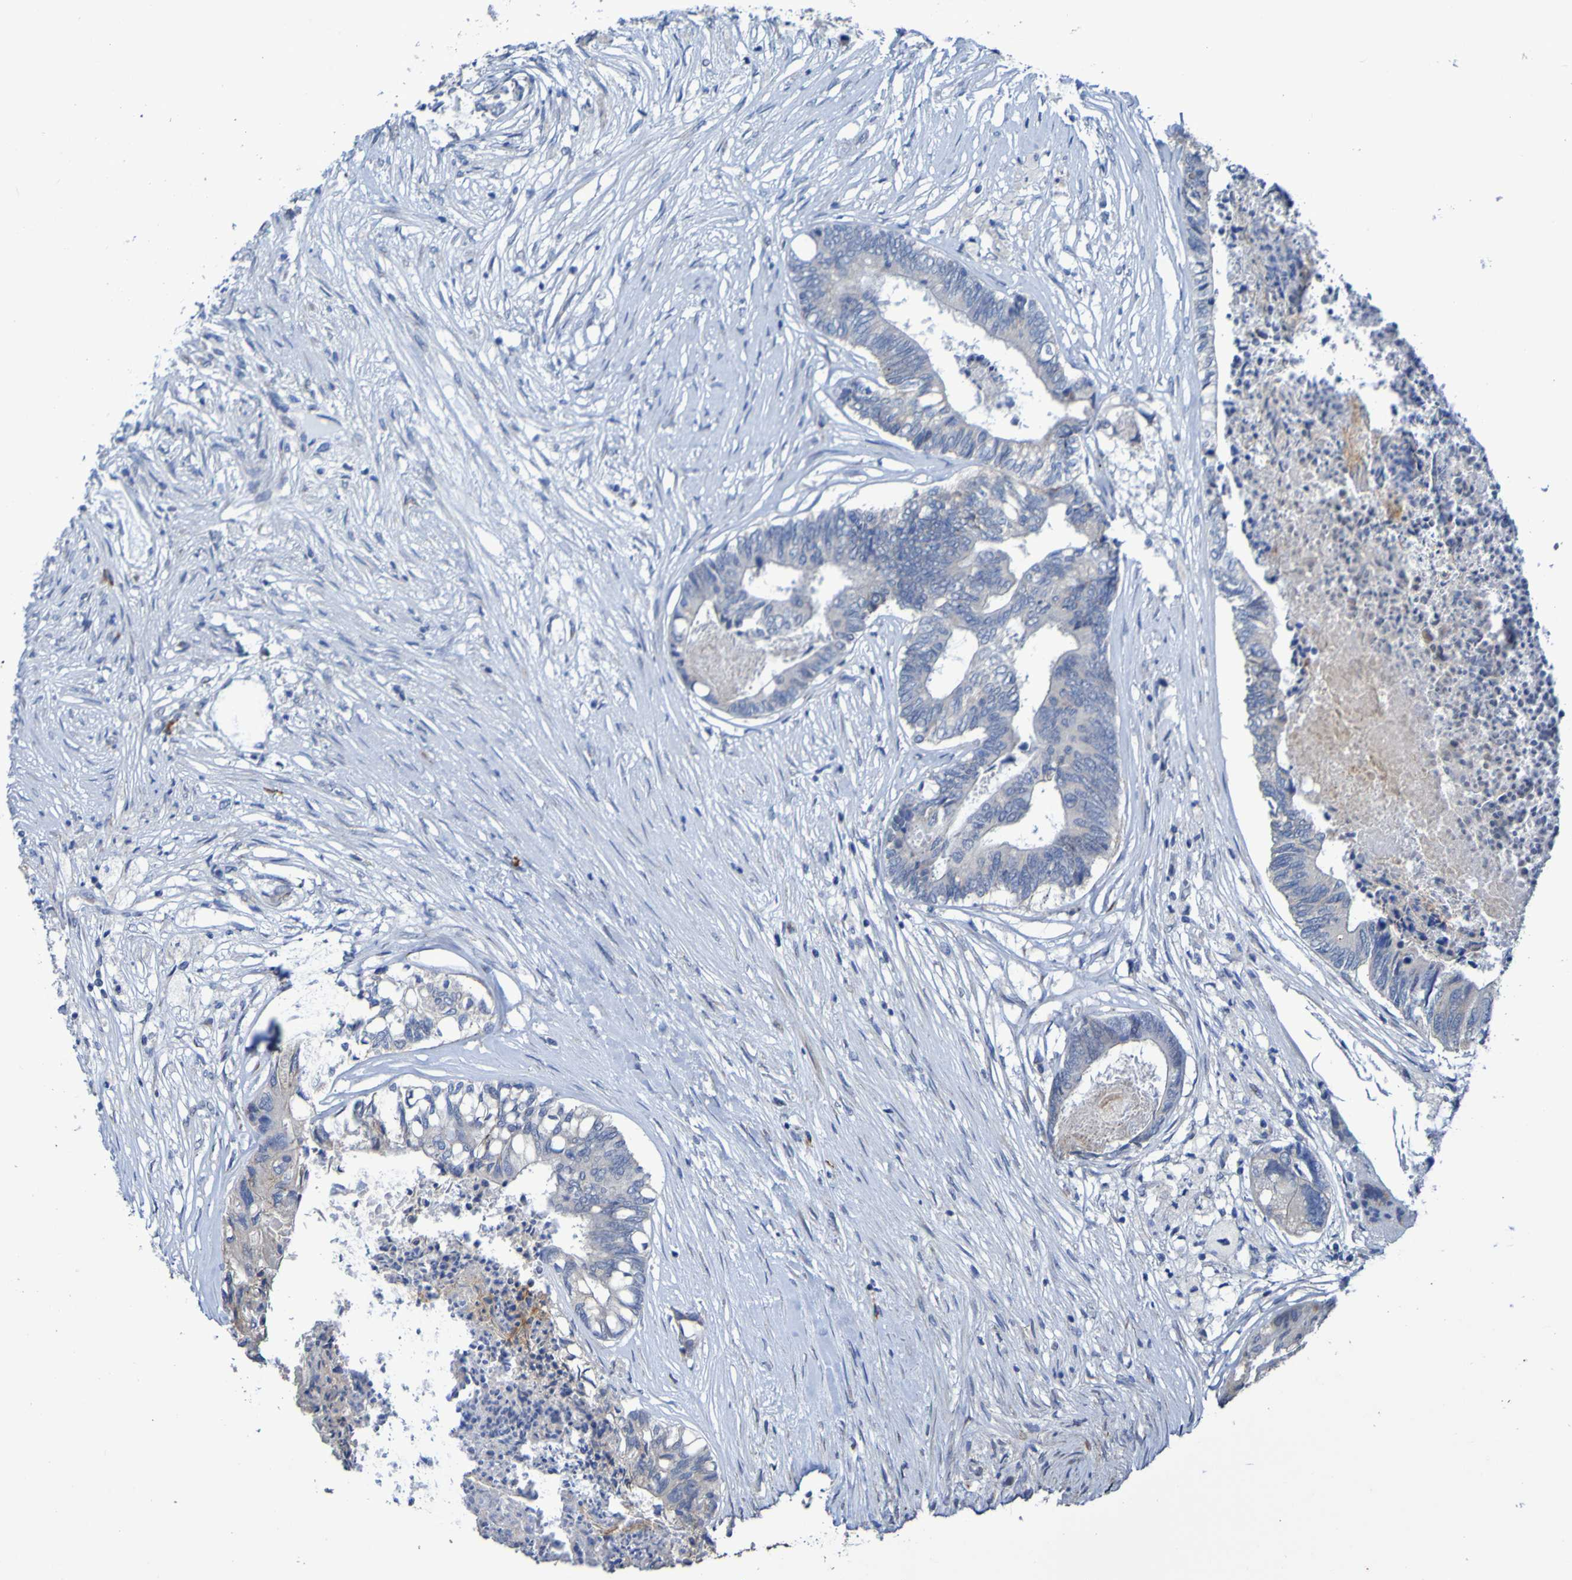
{"staining": {"intensity": "negative", "quantity": "none", "location": "none"}, "tissue": "colorectal cancer", "cell_type": "Tumor cells", "image_type": "cancer", "snomed": [{"axis": "morphology", "description": "Adenocarcinoma, NOS"}, {"axis": "topography", "description": "Rectum"}], "caption": "Adenocarcinoma (colorectal) was stained to show a protein in brown. There is no significant staining in tumor cells.", "gene": "C11orf24", "patient": {"sex": "male", "age": 63}}